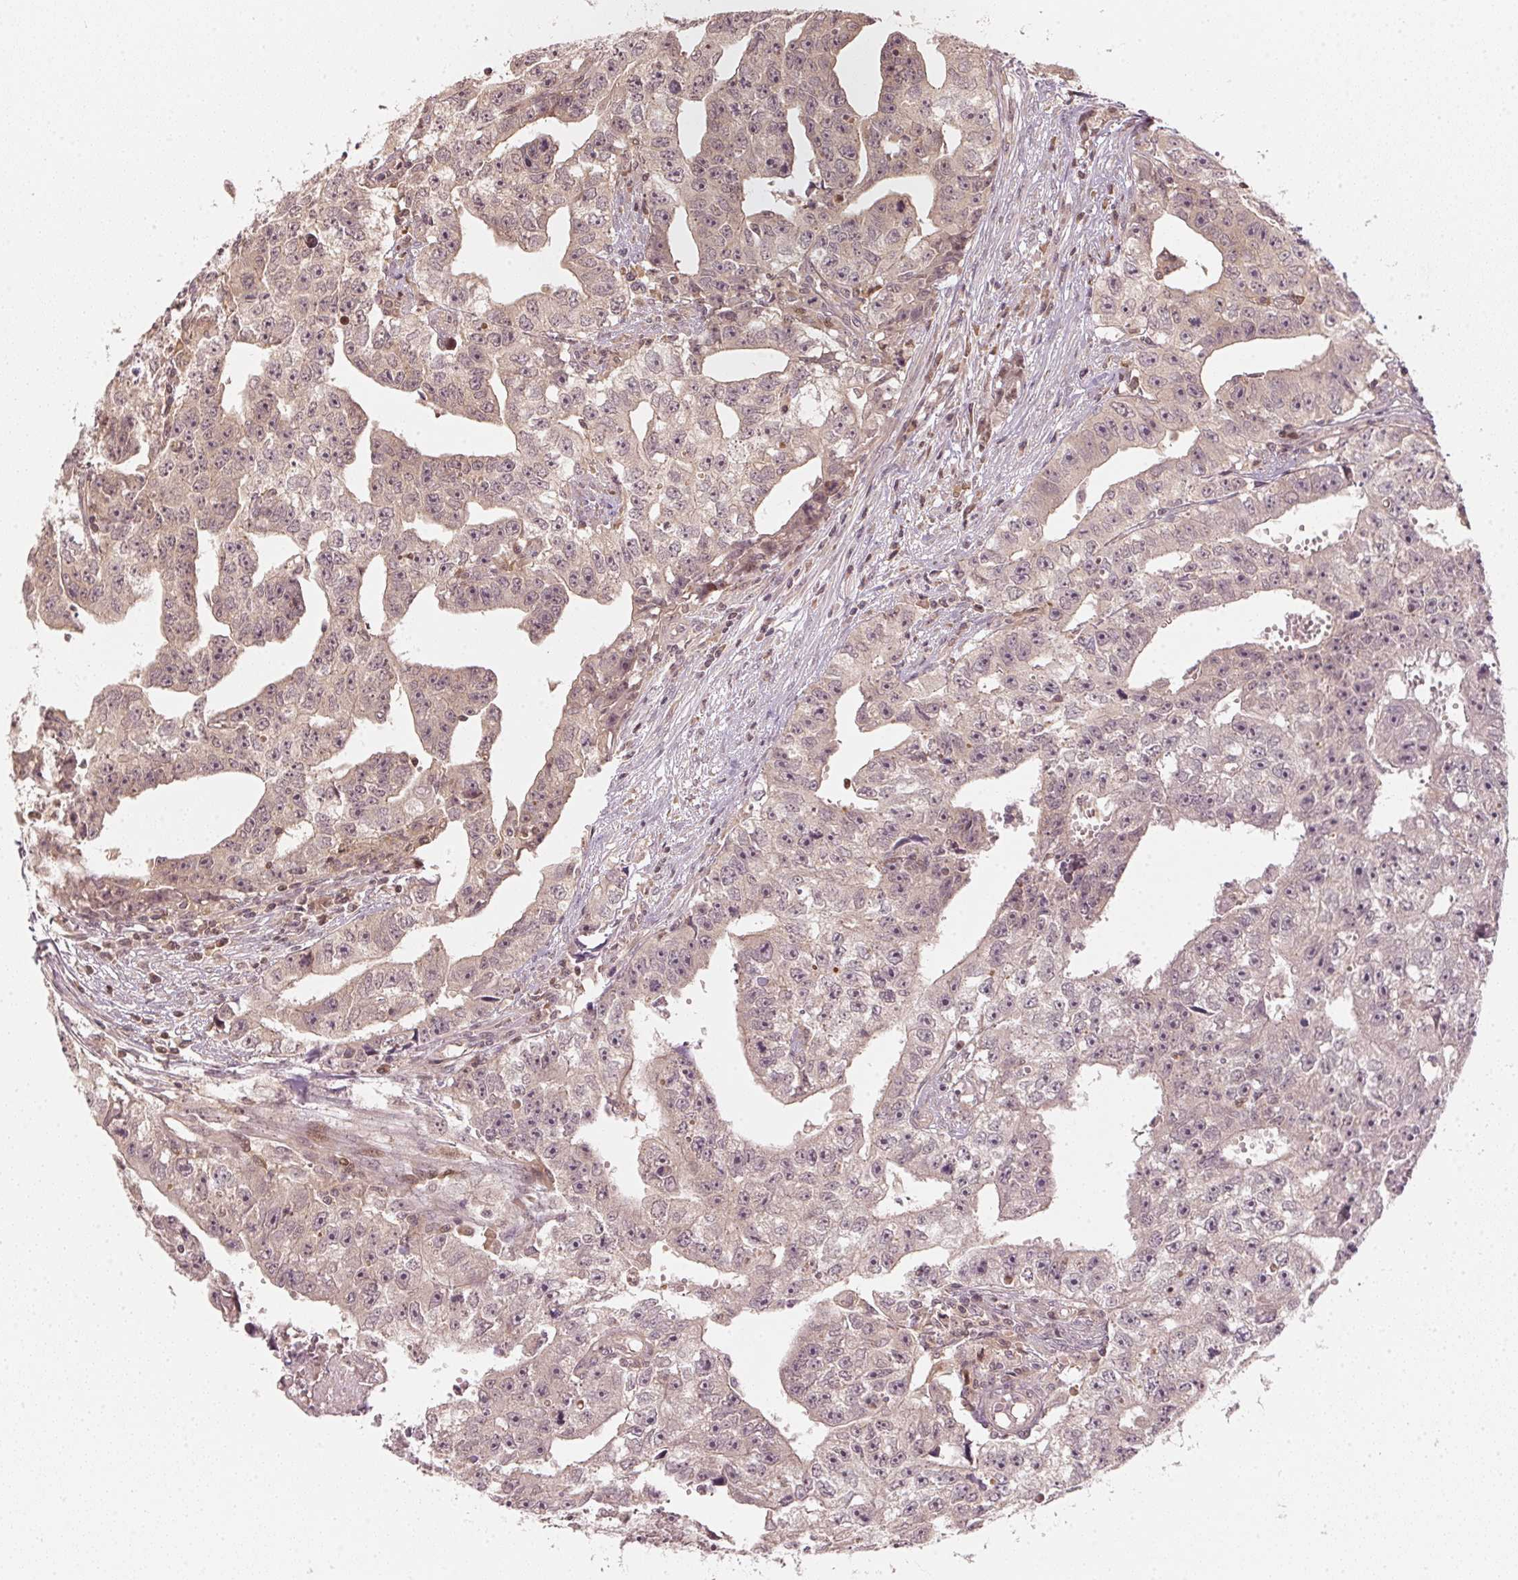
{"staining": {"intensity": "weak", "quantity": ">75%", "location": "cytoplasmic/membranous,nuclear"}, "tissue": "testis cancer", "cell_type": "Tumor cells", "image_type": "cancer", "snomed": [{"axis": "morphology", "description": "Carcinoma, Embryonal, NOS"}, {"axis": "morphology", "description": "Teratoma, malignant, NOS"}, {"axis": "topography", "description": "Testis"}], "caption": "This histopathology image demonstrates immunohistochemistry (IHC) staining of human teratoma (malignant) (testis), with low weak cytoplasmic/membranous and nuclear expression in about >75% of tumor cells.", "gene": "UBE2L3", "patient": {"sex": "male", "age": 24}}